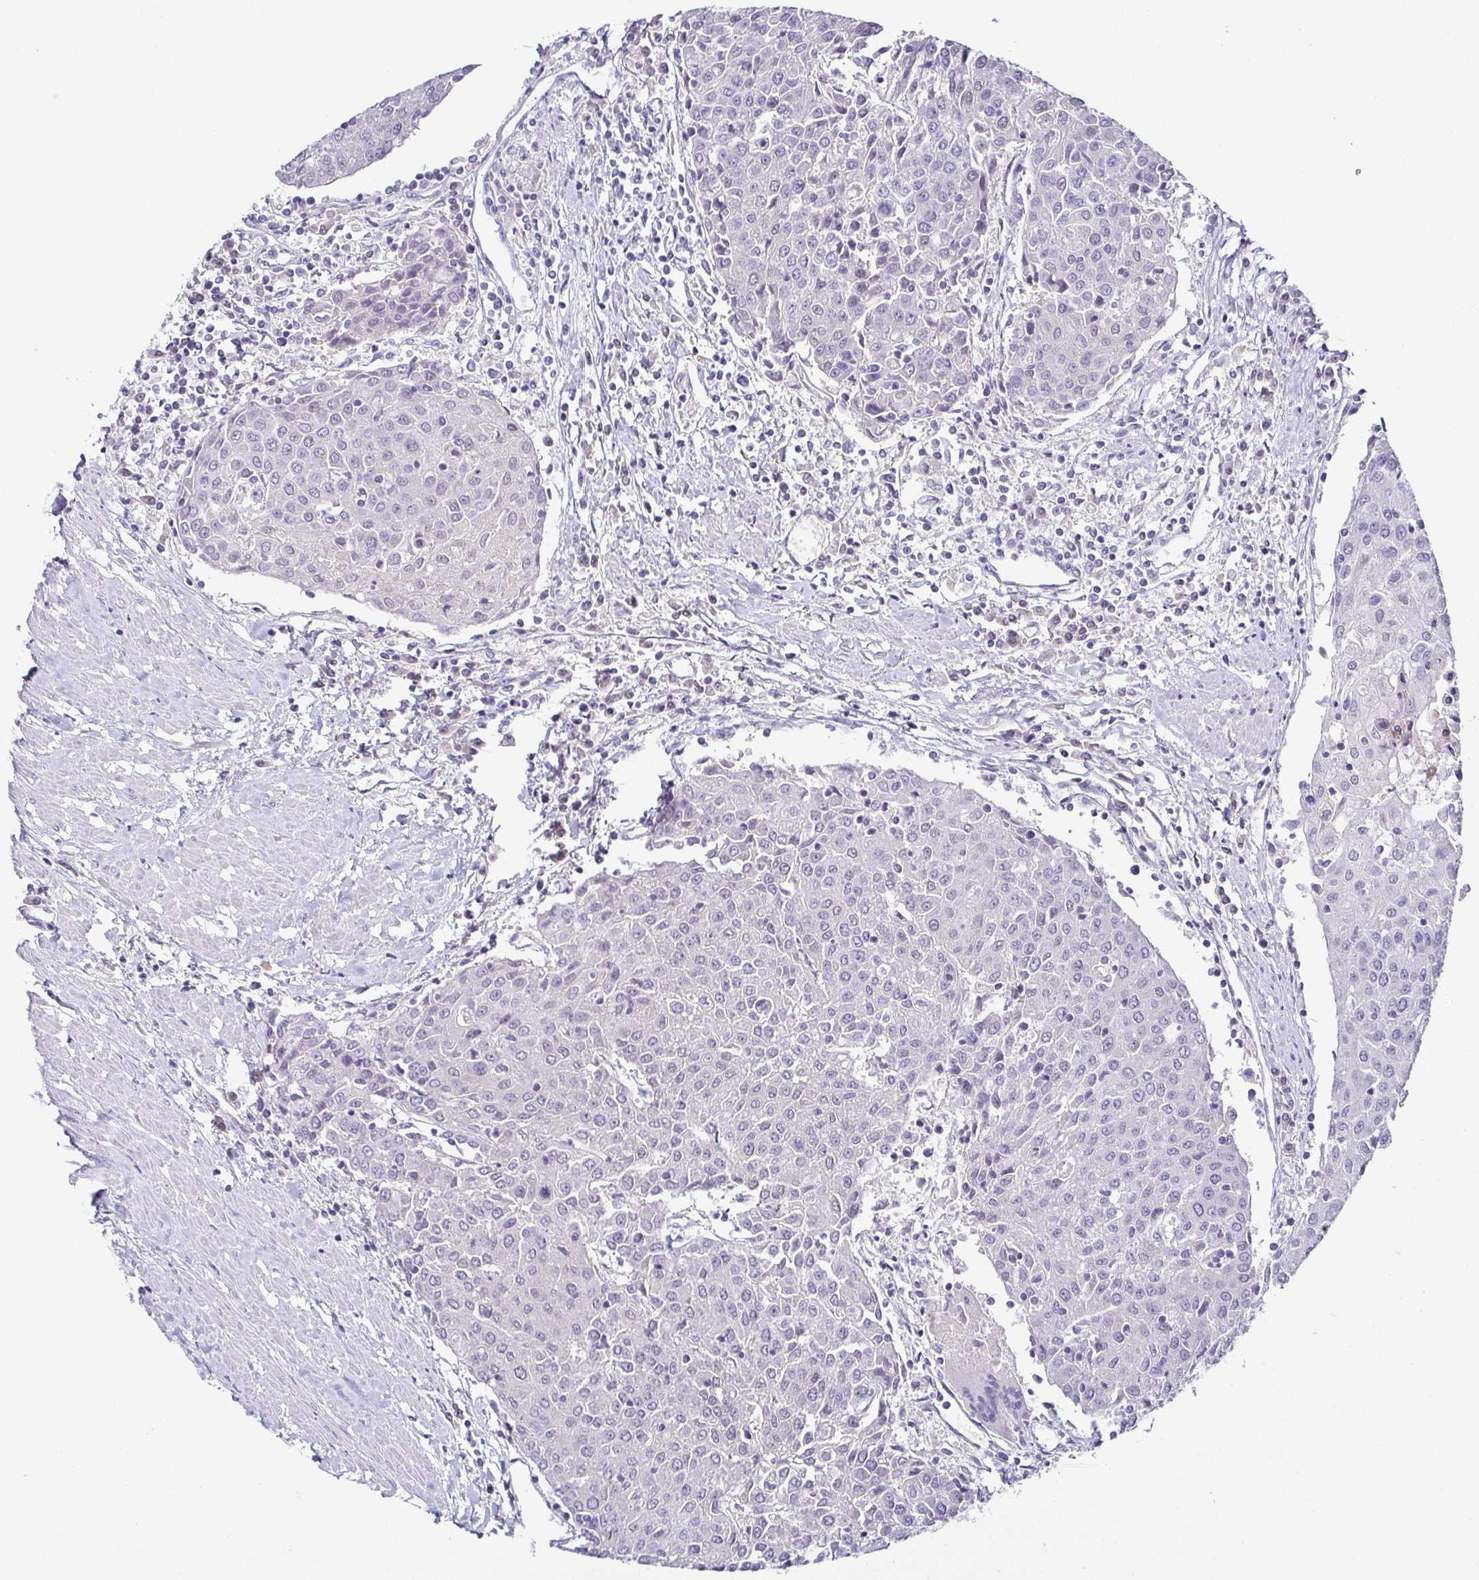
{"staining": {"intensity": "negative", "quantity": "none", "location": "none"}, "tissue": "urothelial cancer", "cell_type": "Tumor cells", "image_type": "cancer", "snomed": [{"axis": "morphology", "description": "Urothelial carcinoma, High grade"}, {"axis": "topography", "description": "Urinary bladder"}], "caption": "Immunohistochemistry micrograph of neoplastic tissue: high-grade urothelial carcinoma stained with DAB (3,3'-diaminobenzidine) demonstrates no significant protein positivity in tumor cells.", "gene": "TCF3", "patient": {"sex": "female", "age": 85}}